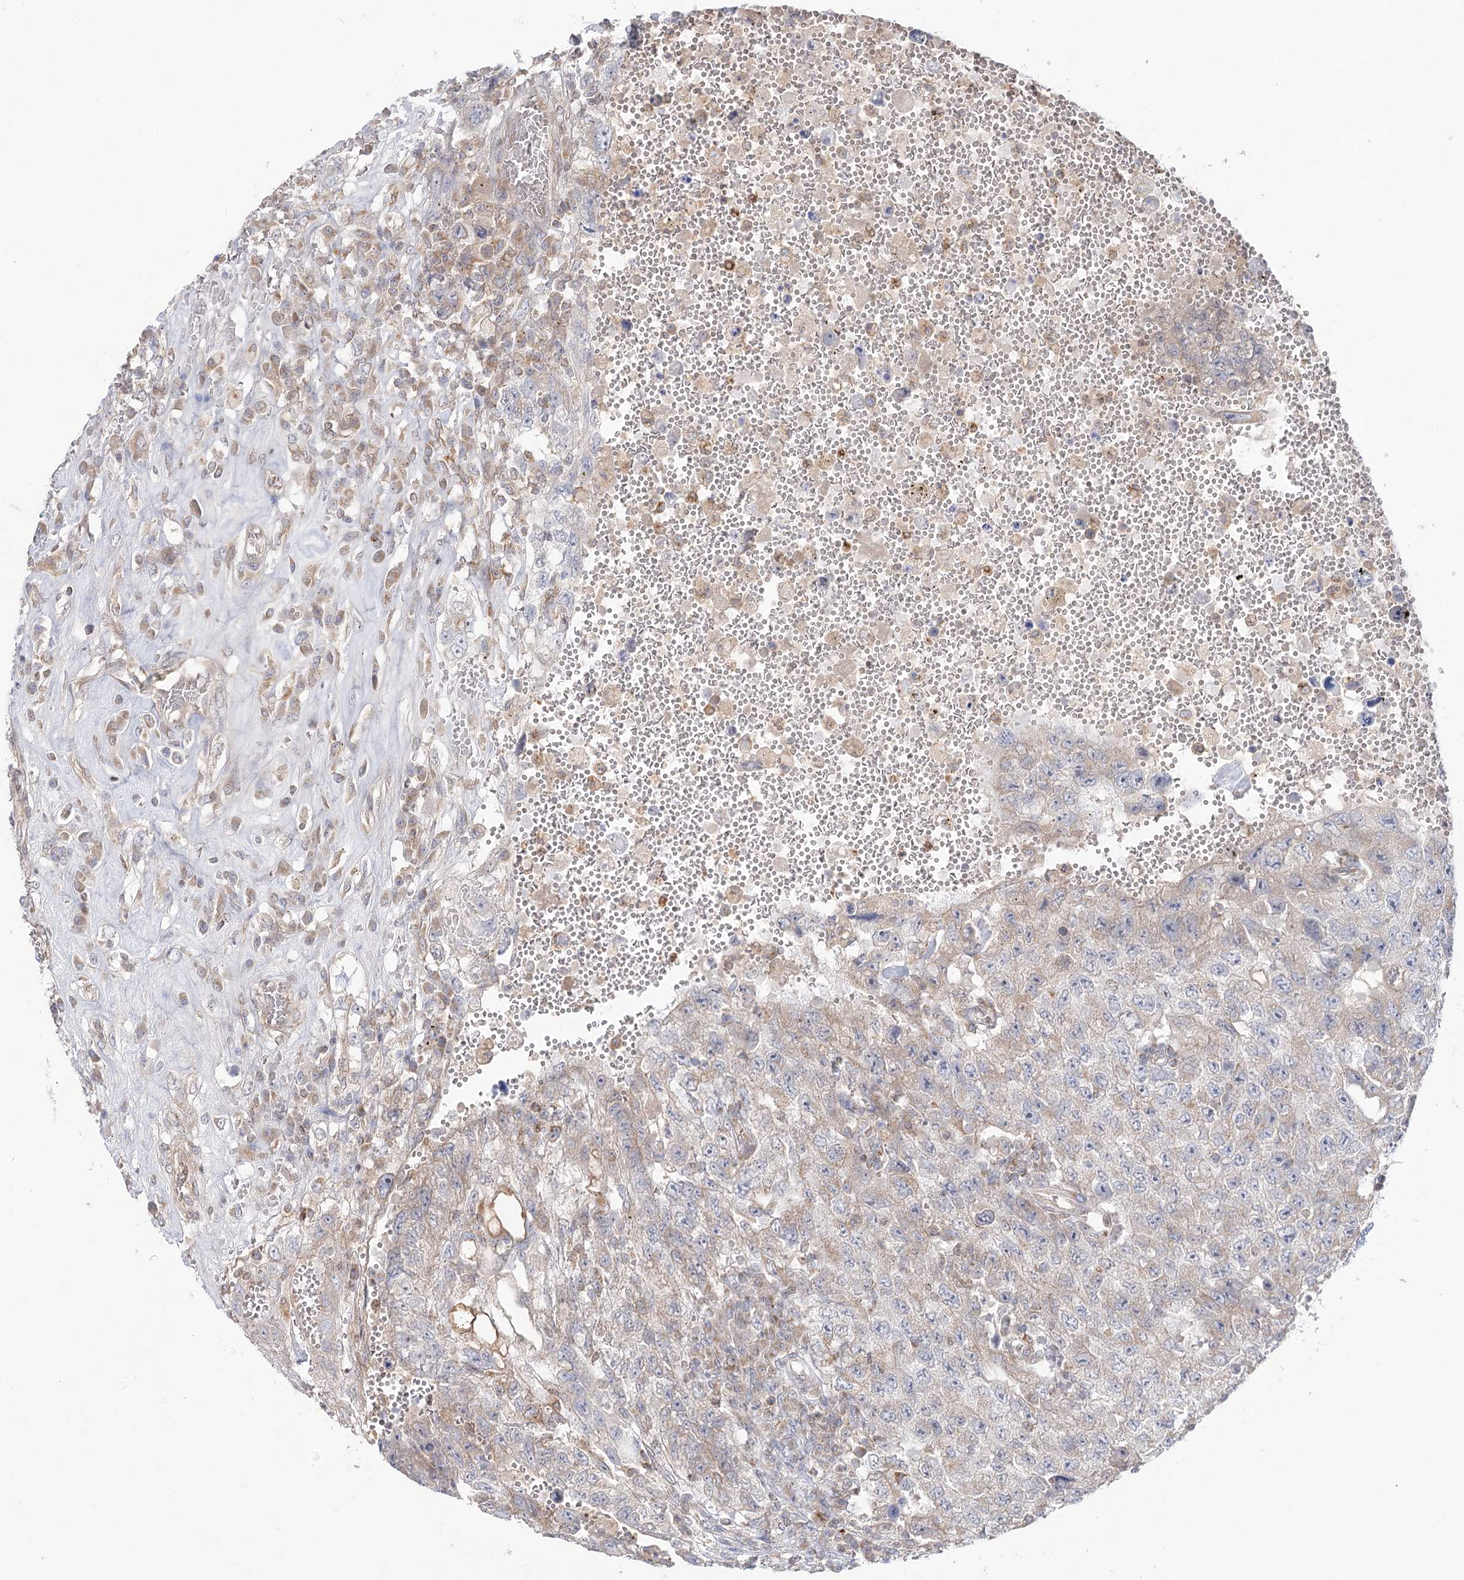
{"staining": {"intensity": "weak", "quantity": "<25%", "location": "cytoplasmic/membranous"}, "tissue": "testis cancer", "cell_type": "Tumor cells", "image_type": "cancer", "snomed": [{"axis": "morphology", "description": "Carcinoma, Embryonal, NOS"}, {"axis": "topography", "description": "Testis"}], "caption": "Immunohistochemical staining of human testis cancer reveals no significant expression in tumor cells. (Stains: DAB (3,3'-diaminobenzidine) immunohistochemistry with hematoxylin counter stain, Microscopy: brightfield microscopy at high magnification).", "gene": "MTMR3", "patient": {"sex": "male", "age": 26}}